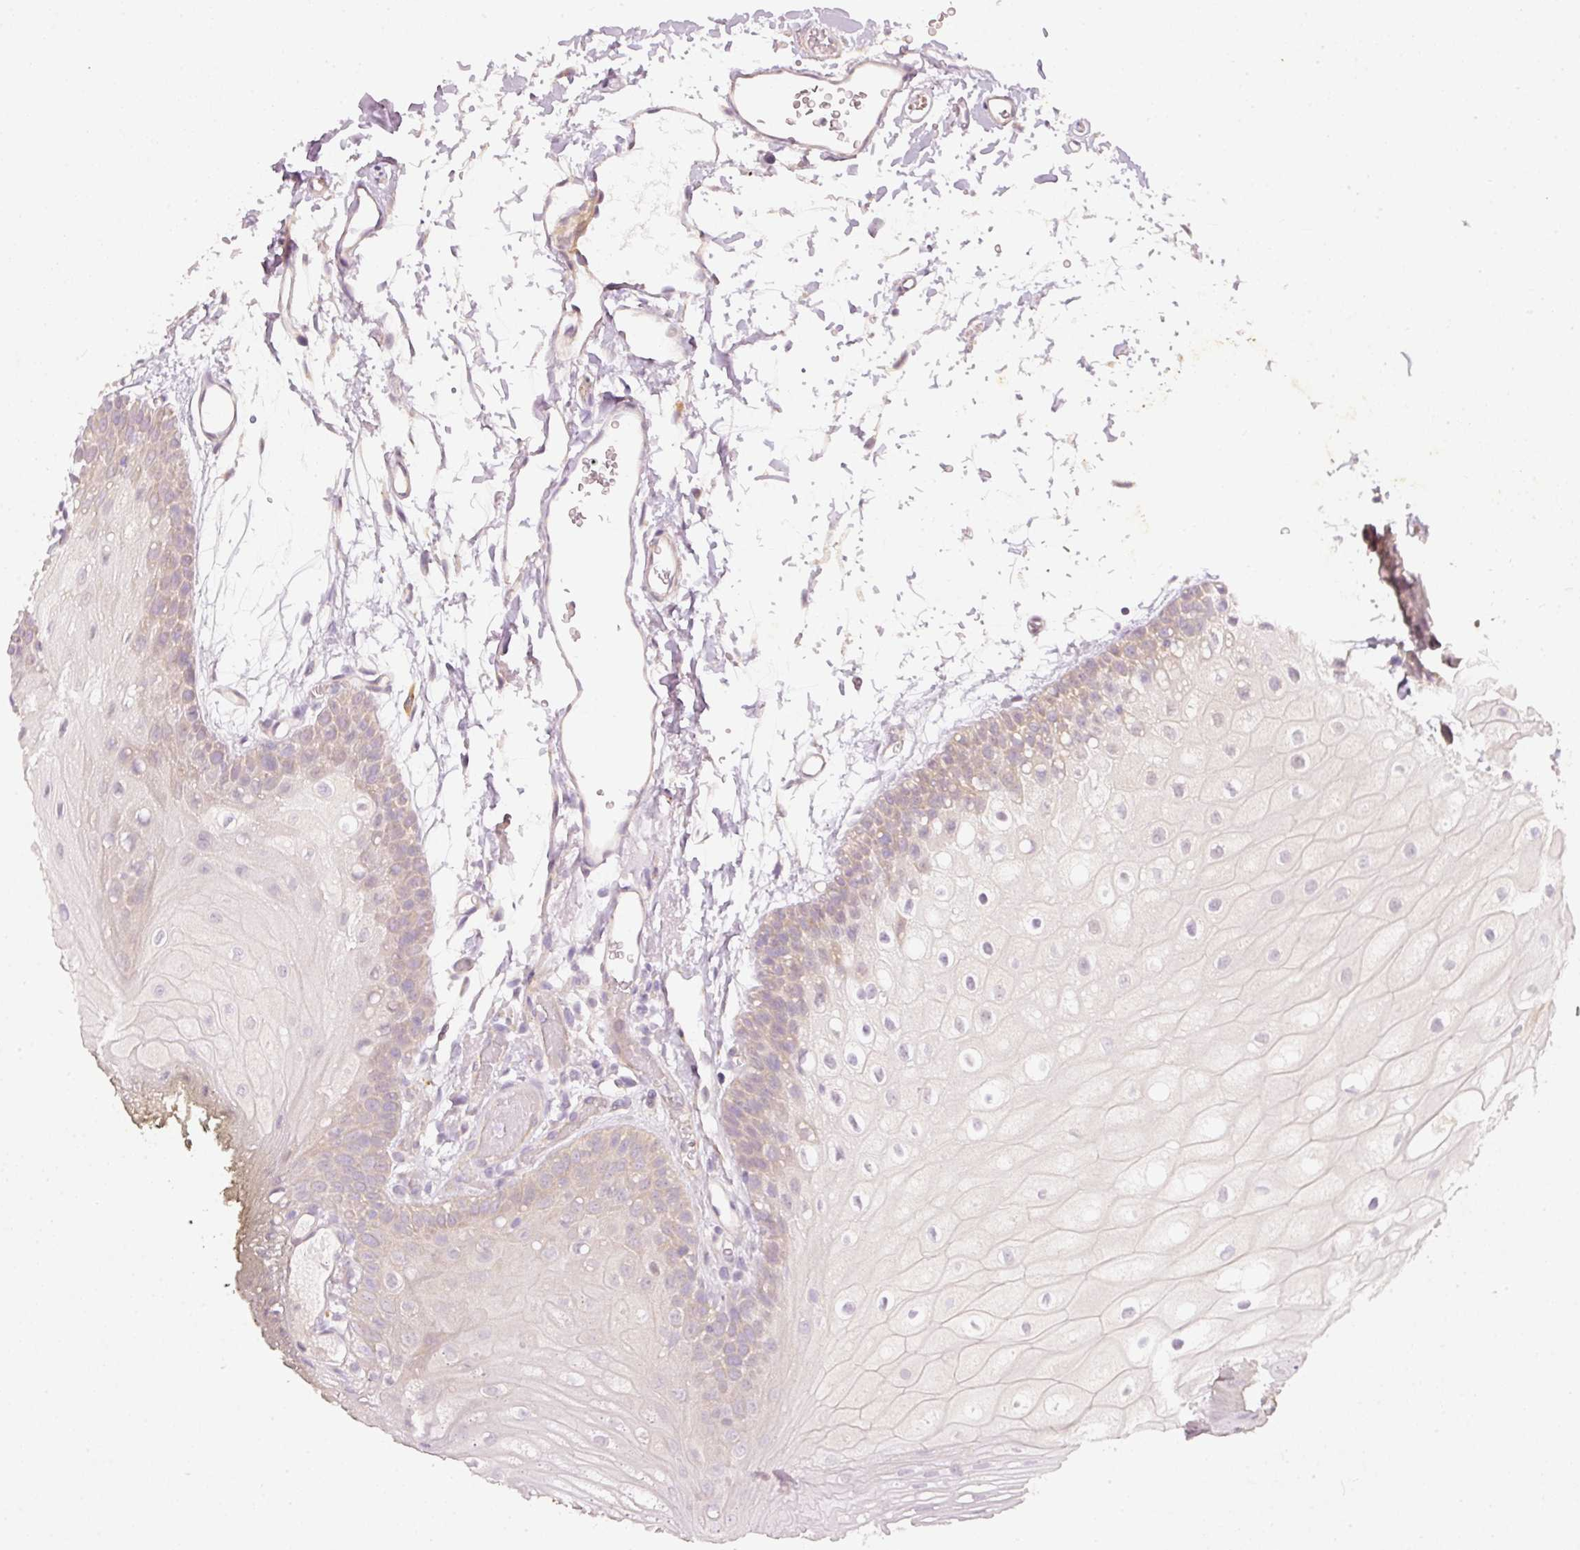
{"staining": {"intensity": "weak", "quantity": "<25%", "location": "cytoplasmic/membranous"}, "tissue": "oral mucosa", "cell_type": "Squamous epithelial cells", "image_type": "normal", "snomed": [{"axis": "morphology", "description": "Normal tissue, NOS"}, {"axis": "morphology", "description": "Squamous cell carcinoma, NOS"}, {"axis": "topography", "description": "Oral tissue"}, {"axis": "topography", "description": "Head-Neck"}], "caption": "DAB immunohistochemical staining of benign human oral mucosa reveals no significant positivity in squamous epithelial cells. (DAB immunohistochemistry (IHC) with hematoxylin counter stain).", "gene": "RGL2", "patient": {"sex": "female", "age": 81}}